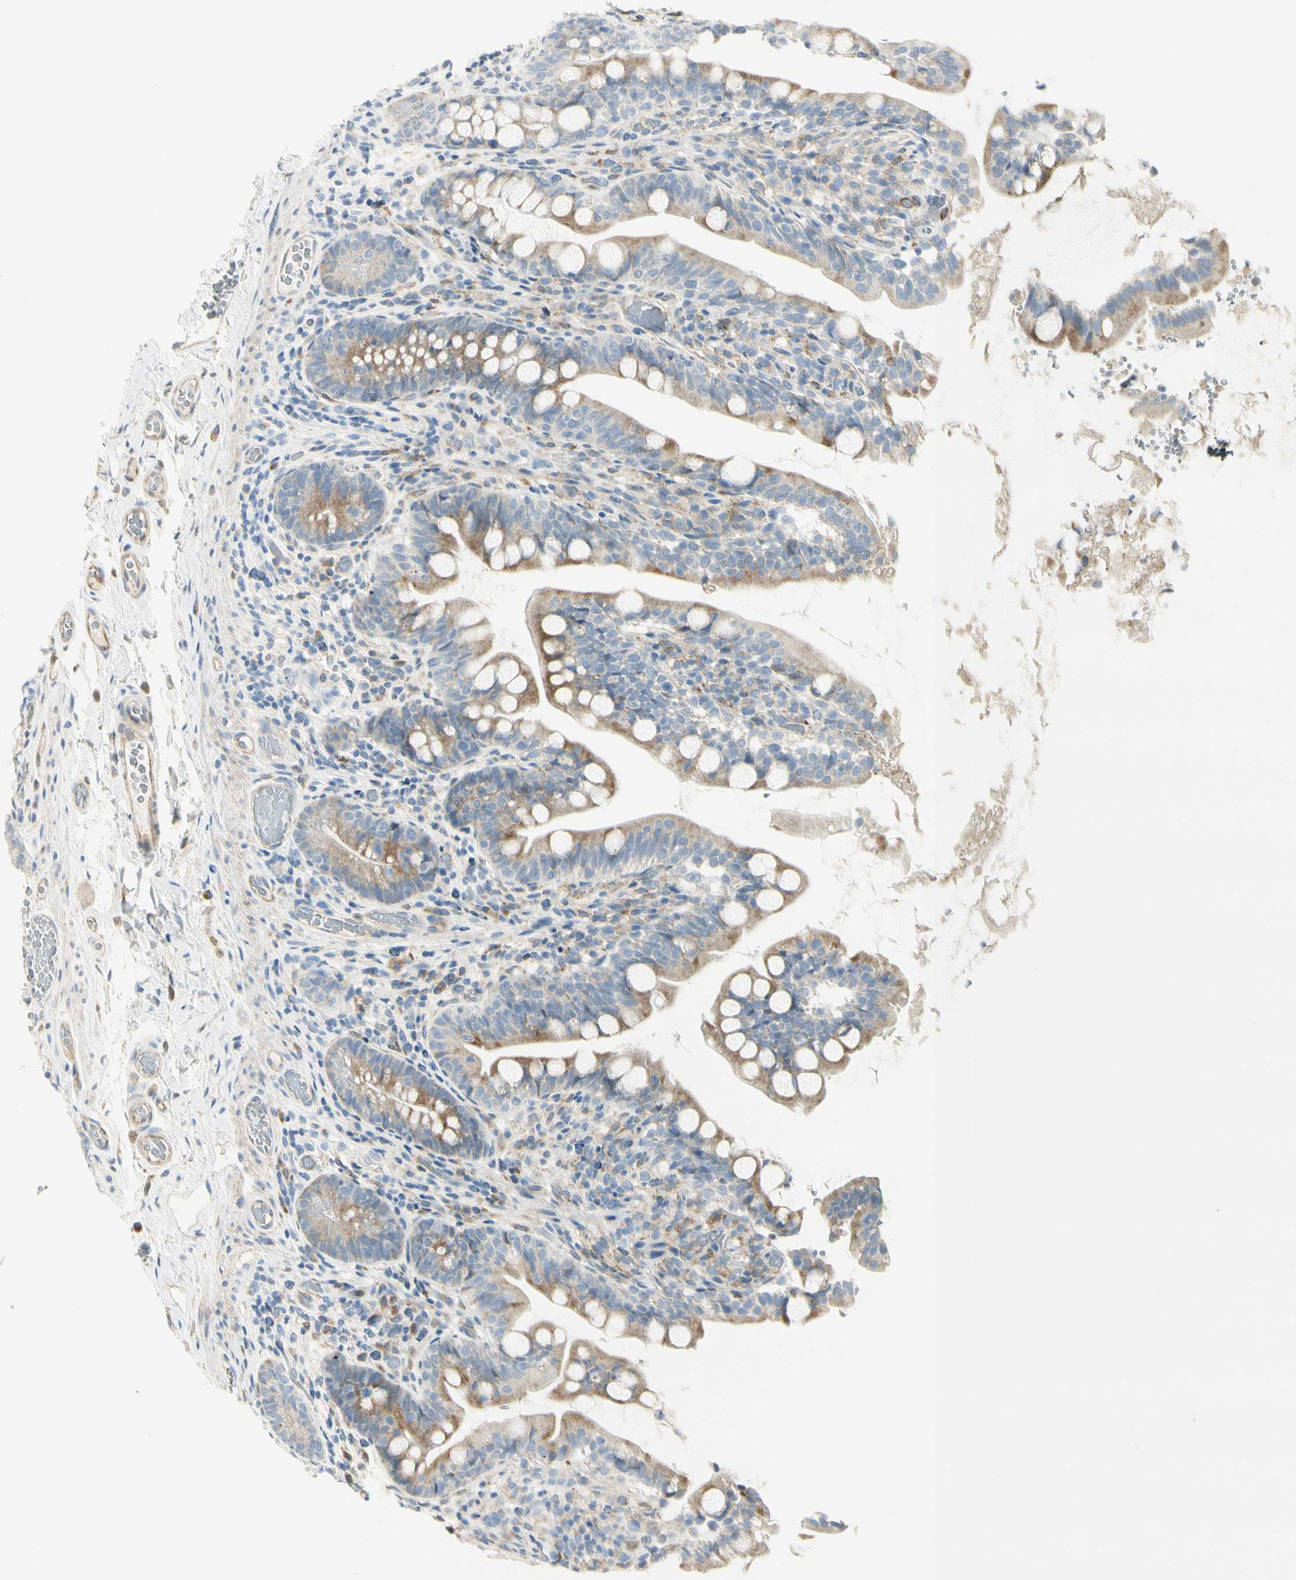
{"staining": {"intensity": "moderate", "quantity": "25%-75%", "location": "cytoplasmic/membranous"}, "tissue": "small intestine", "cell_type": "Glandular cells", "image_type": "normal", "snomed": [{"axis": "morphology", "description": "Normal tissue, NOS"}, {"axis": "topography", "description": "Small intestine"}], "caption": "Benign small intestine demonstrates moderate cytoplasmic/membranous staining in approximately 25%-75% of glandular cells.", "gene": "TNFSF11", "patient": {"sex": "female", "age": 56}}